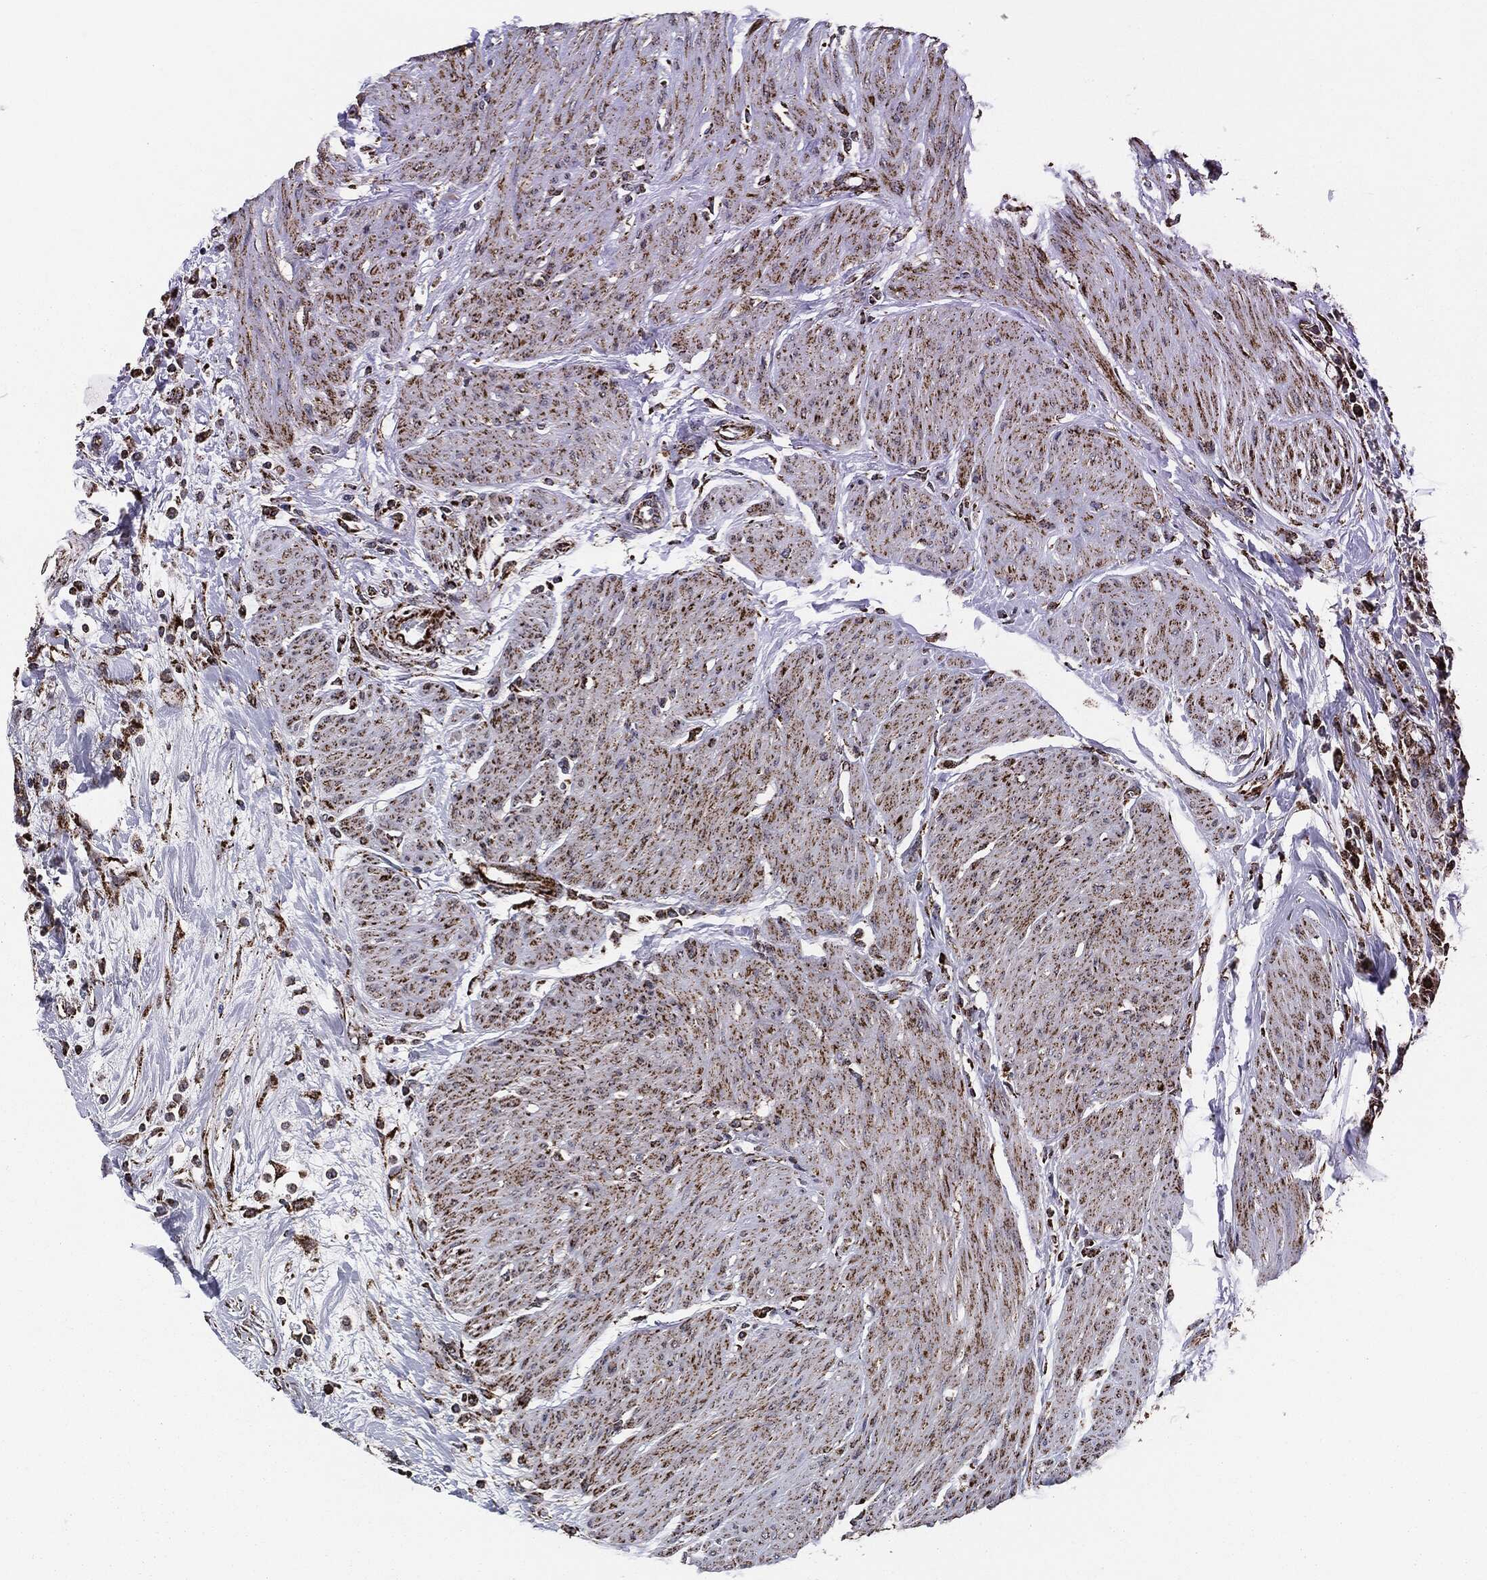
{"staining": {"intensity": "strong", "quantity": "25%-75%", "location": "cytoplasmic/membranous"}, "tissue": "urothelial cancer", "cell_type": "Tumor cells", "image_type": "cancer", "snomed": [{"axis": "morphology", "description": "Urothelial carcinoma, High grade"}, {"axis": "topography", "description": "Urinary bladder"}], "caption": "Urothelial cancer was stained to show a protein in brown. There is high levels of strong cytoplasmic/membranous expression in approximately 25%-75% of tumor cells. The staining was performed using DAB (3,3'-diaminobenzidine) to visualize the protein expression in brown, while the nuclei were stained in blue with hematoxylin (Magnification: 20x).", "gene": "FH", "patient": {"sex": "male", "age": 35}}